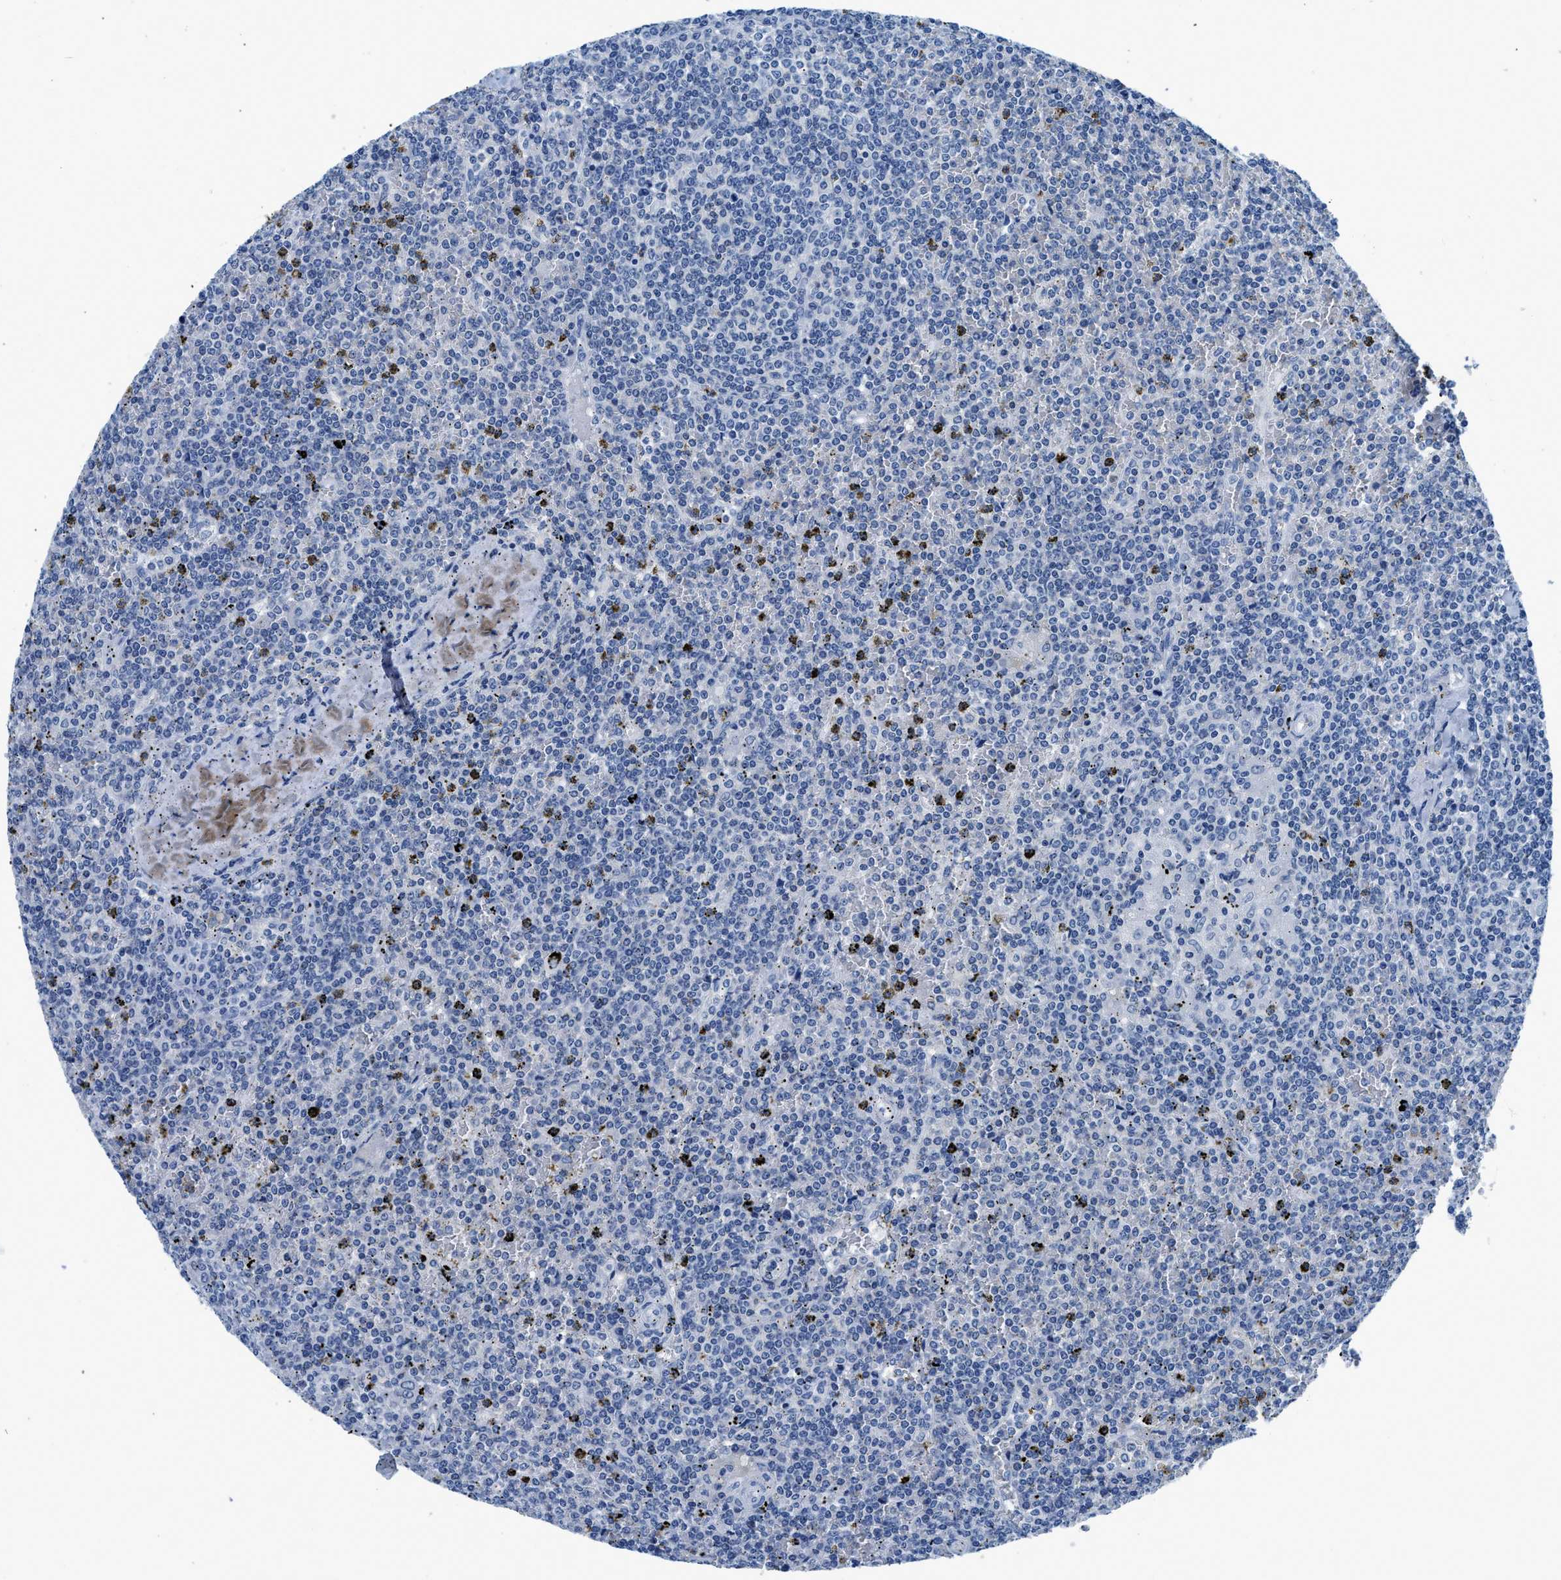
{"staining": {"intensity": "negative", "quantity": "none", "location": "none"}, "tissue": "lymphoma", "cell_type": "Tumor cells", "image_type": "cancer", "snomed": [{"axis": "morphology", "description": "Malignant lymphoma, non-Hodgkin's type, Low grade"}, {"axis": "topography", "description": "Spleen"}], "caption": "A micrograph of low-grade malignant lymphoma, non-Hodgkin's type stained for a protein demonstrates no brown staining in tumor cells.", "gene": "NFATC2", "patient": {"sex": "female", "age": 19}}